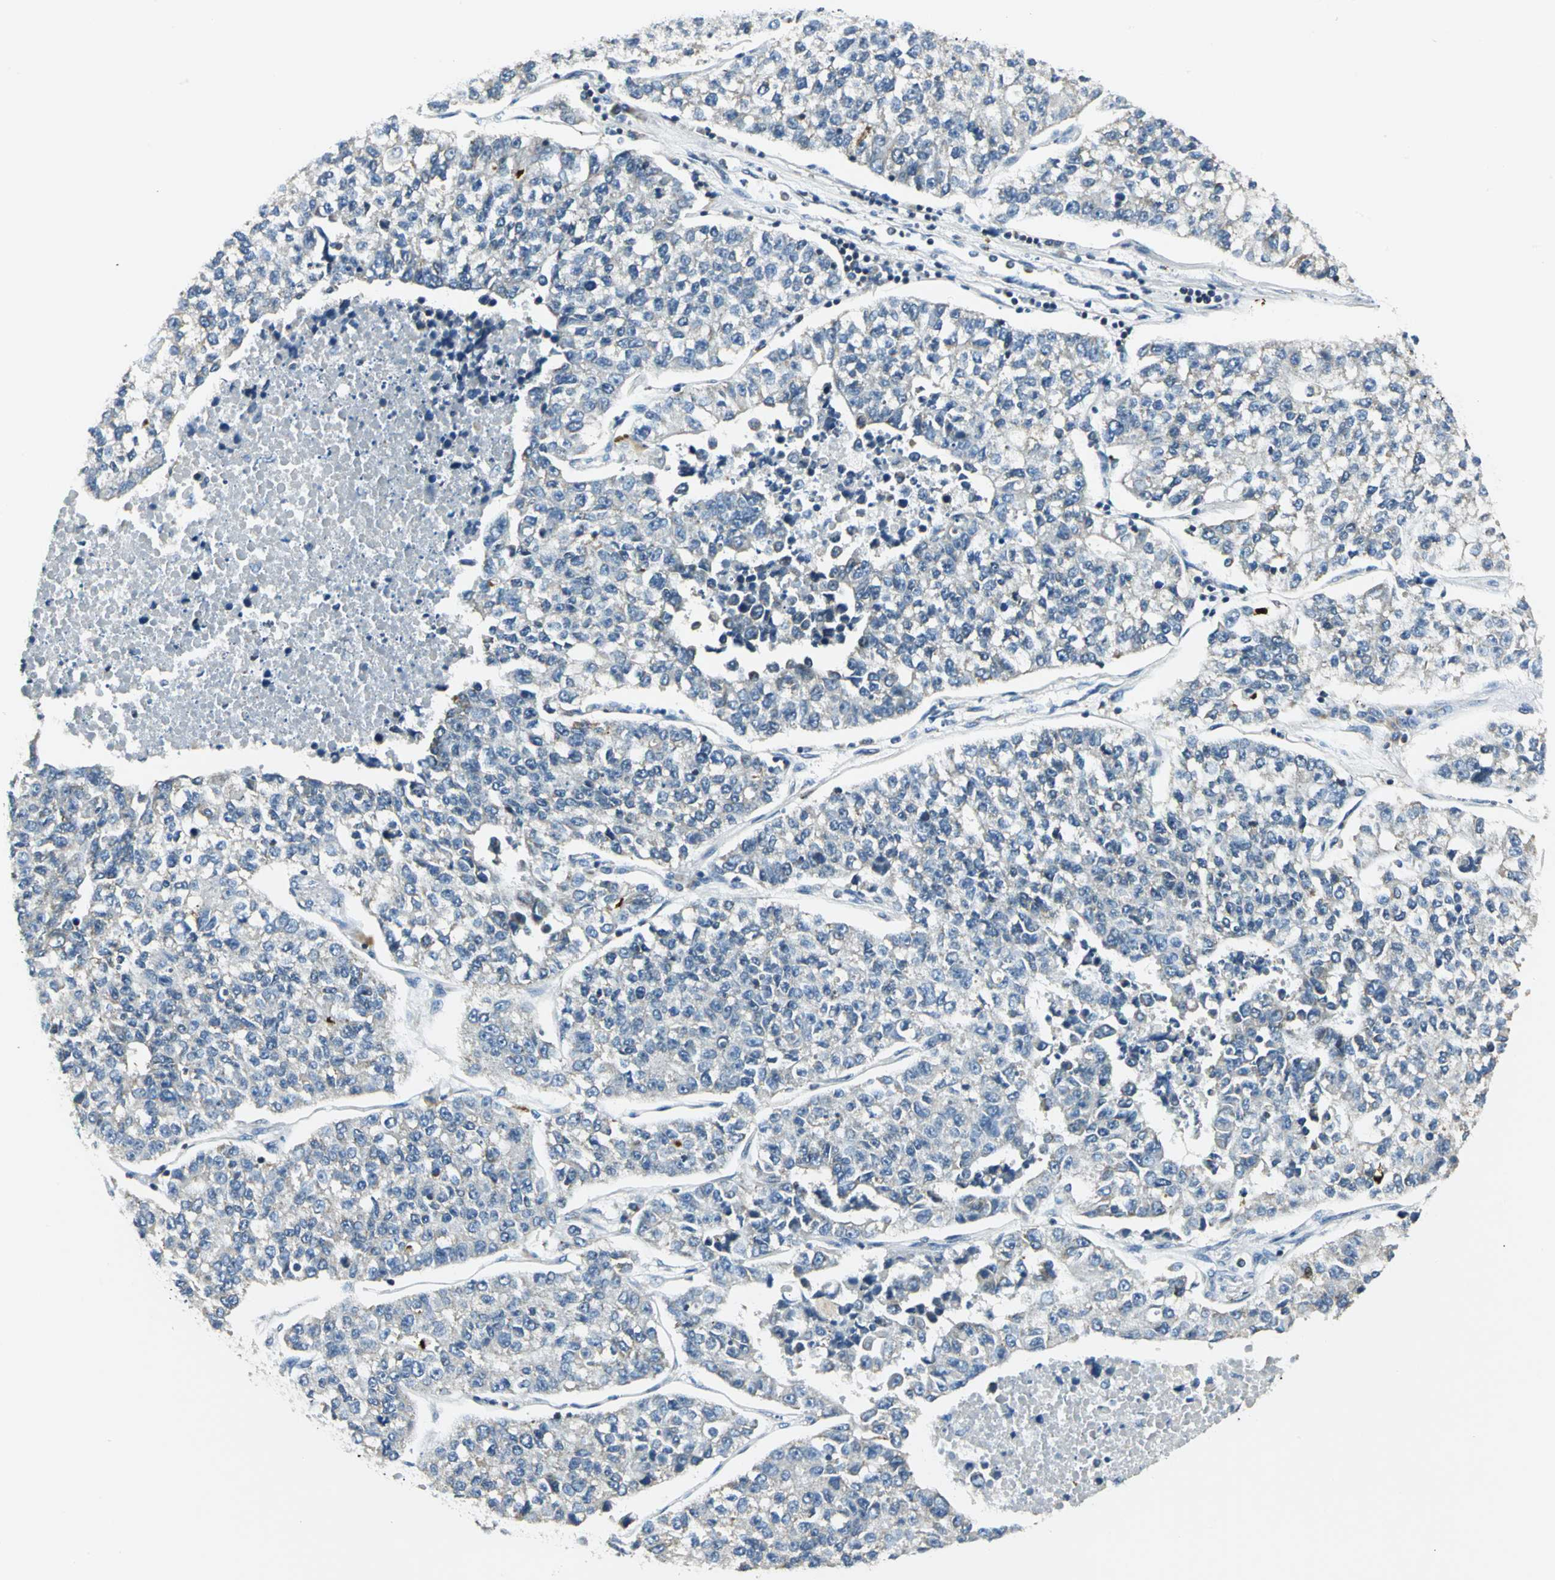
{"staining": {"intensity": "negative", "quantity": "none", "location": "none"}, "tissue": "lung cancer", "cell_type": "Tumor cells", "image_type": "cancer", "snomed": [{"axis": "morphology", "description": "Adenocarcinoma, NOS"}, {"axis": "topography", "description": "Lung"}], "caption": "Histopathology image shows no significant protein expression in tumor cells of lung adenocarcinoma.", "gene": "USP40", "patient": {"sex": "male", "age": 49}}